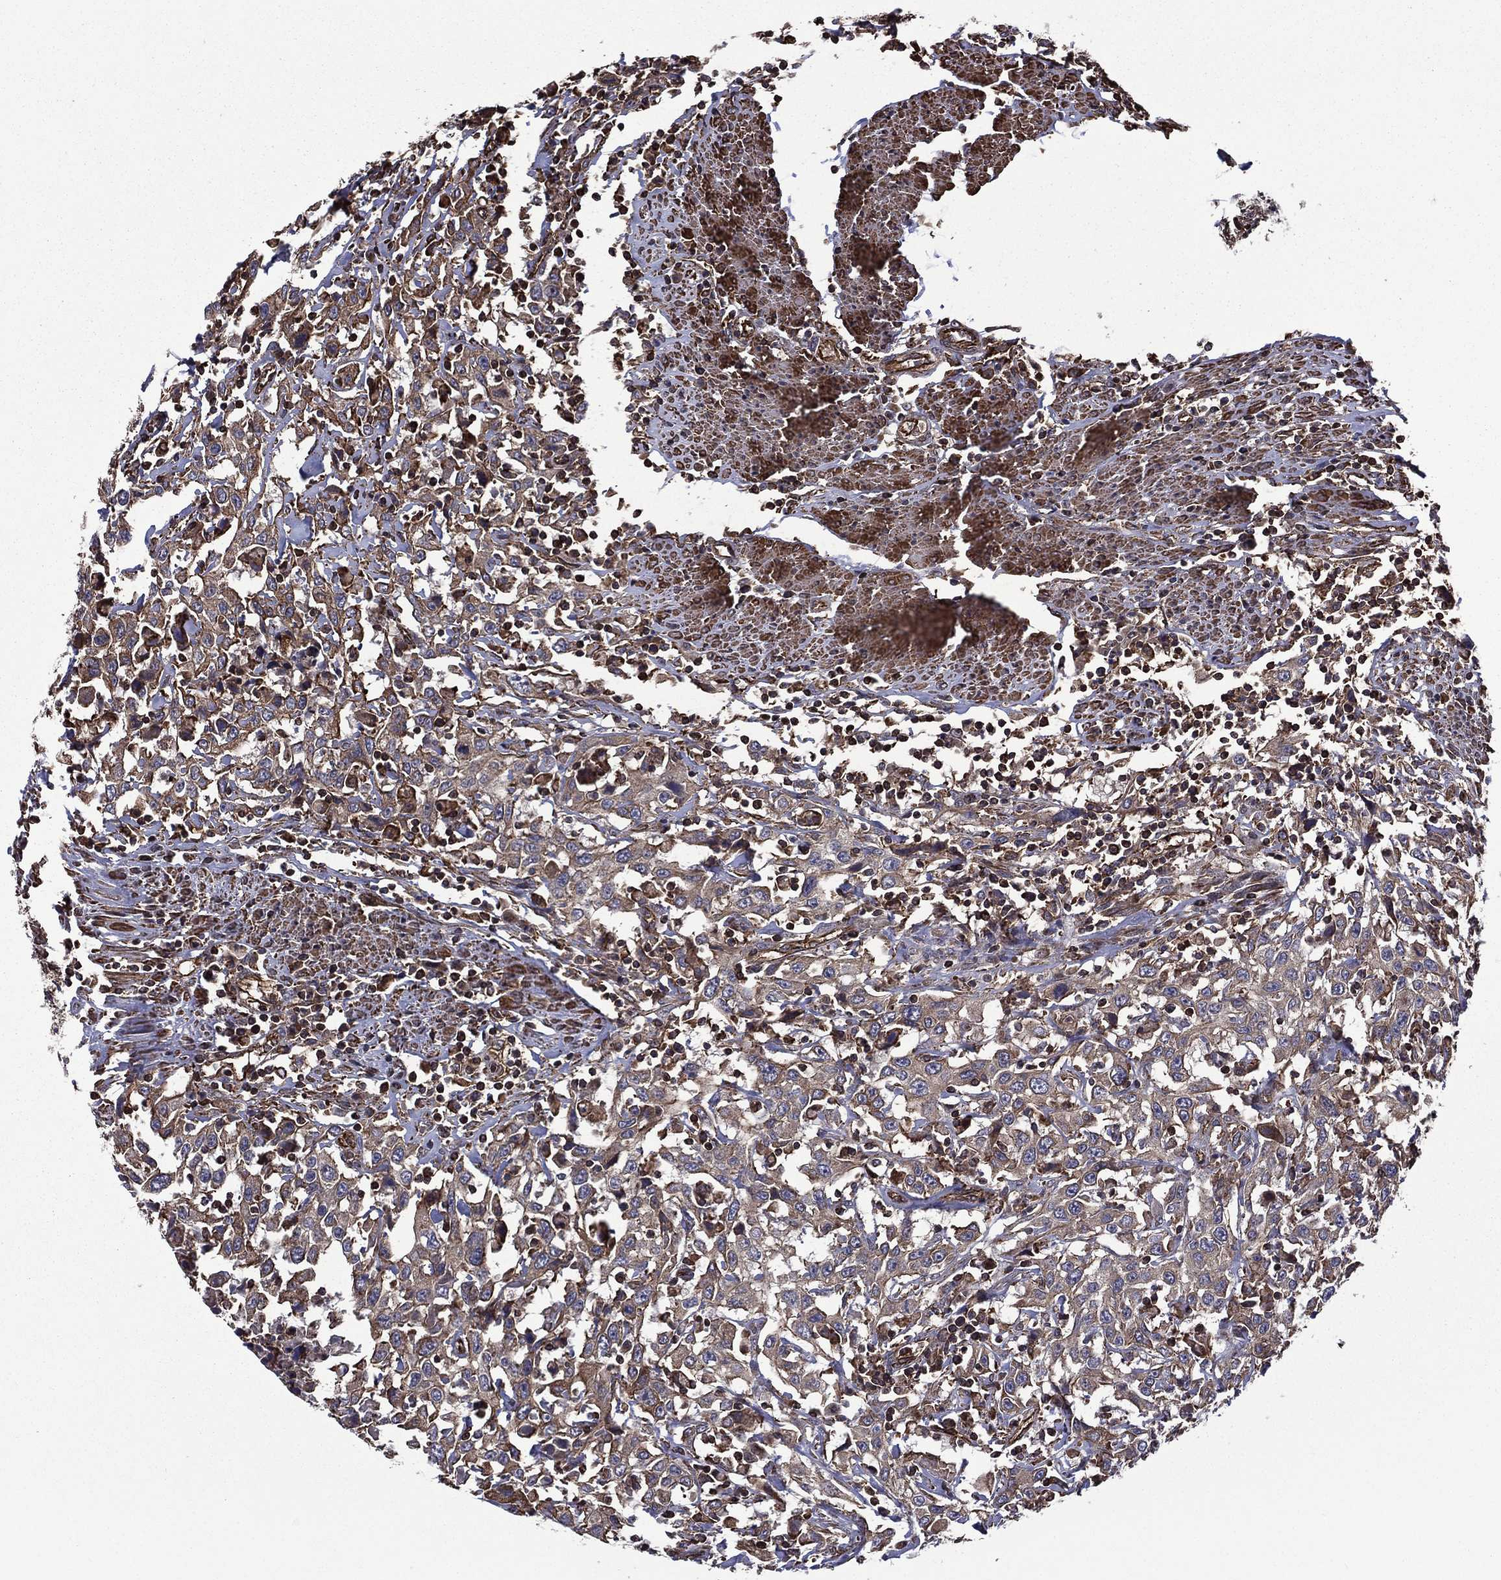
{"staining": {"intensity": "weak", "quantity": "<25%", "location": "cytoplasmic/membranous"}, "tissue": "urothelial cancer", "cell_type": "Tumor cells", "image_type": "cancer", "snomed": [{"axis": "morphology", "description": "Urothelial carcinoma, High grade"}, {"axis": "topography", "description": "Urinary bladder"}], "caption": "The IHC photomicrograph has no significant staining in tumor cells of urothelial carcinoma (high-grade) tissue.", "gene": "PLPP3", "patient": {"sex": "male", "age": 61}}